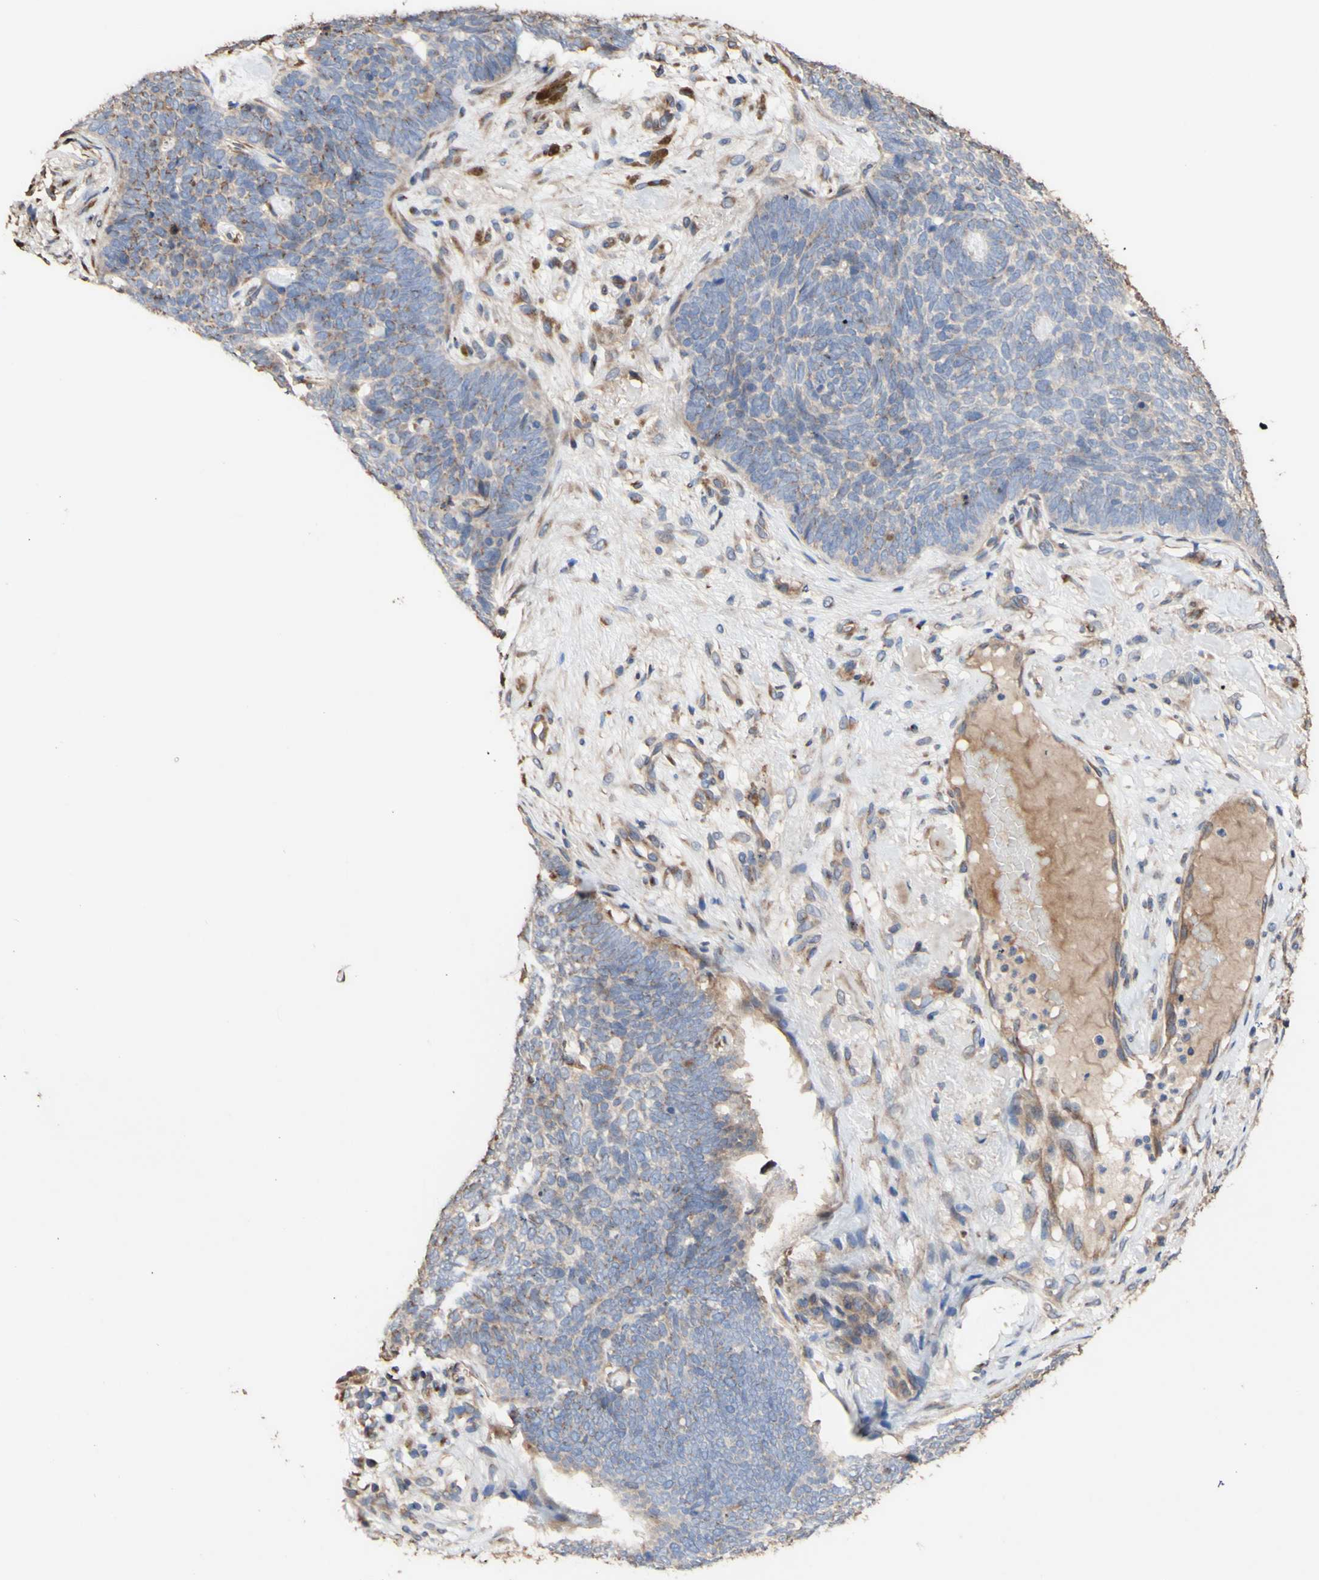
{"staining": {"intensity": "weak", "quantity": "<25%", "location": "cytoplasmic/membranous"}, "tissue": "skin cancer", "cell_type": "Tumor cells", "image_type": "cancer", "snomed": [{"axis": "morphology", "description": "Basal cell carcinoma"}, {"axis": "topography", "description": "Skin"}], "caption": "Immunohistochemistry of basal cell carcinoma (skin) shows no positivity in tumor cells.", "gene": "NECTIN3", "patient": {"sex": "female", "age": 84}}